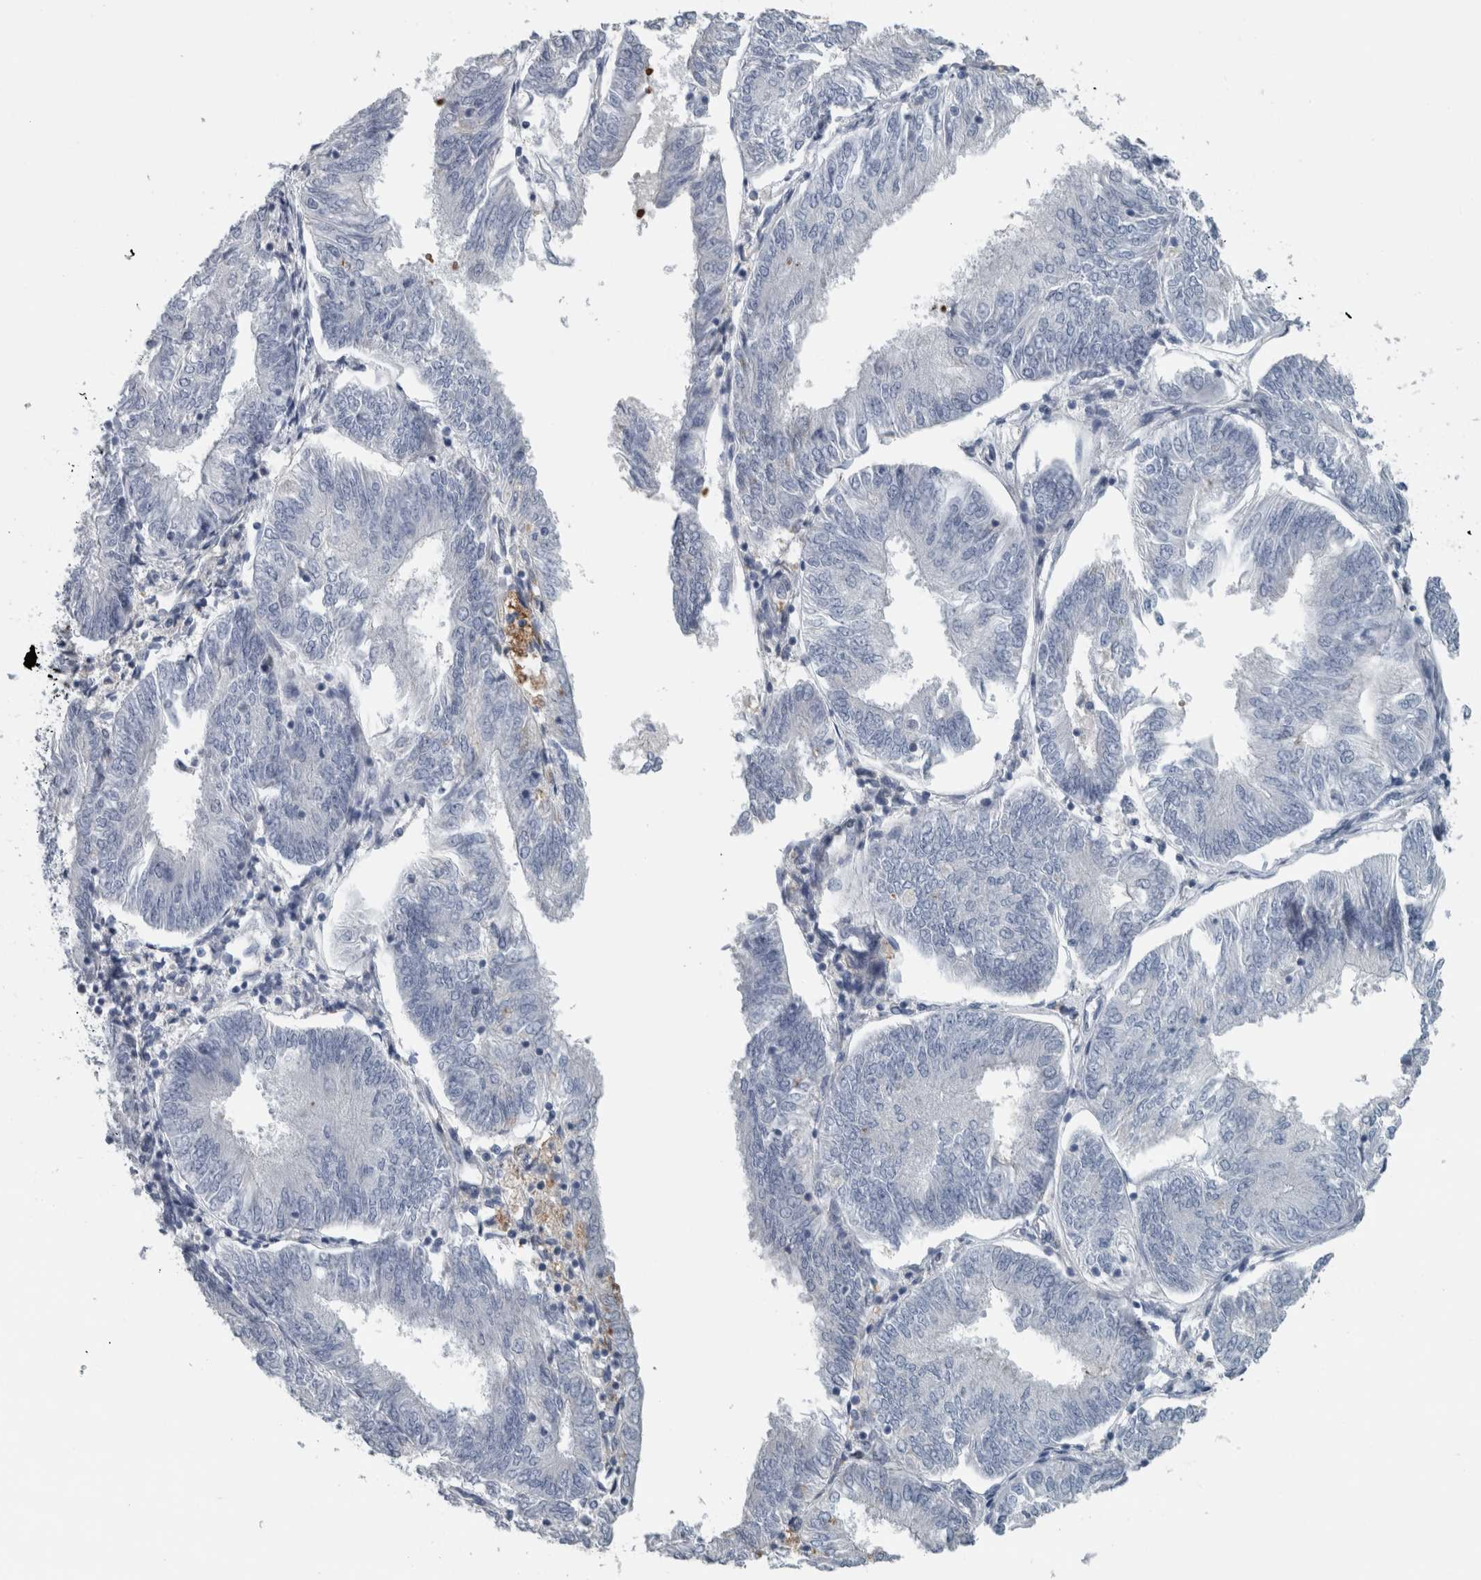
{"staining": {"intensity": "negative", "quantity": "none", "location": "none"}, "tissue": "endometrial cancer", "cell_type": "Tumor cells", "image_type": "cancer", "snomed": [{"axis": "morphology", "description": "Adenocarcinoma, NOS"}, {"axis": "topography", "description": "Endometrium"}], "caption": "IHC image of endometrial cancer (adenocarcinoma) stained for a protein (brown), which reveals no expression in tumor cells.", "gene": "SH3GL2", "patient": {"sex": "female", "age": 58}}